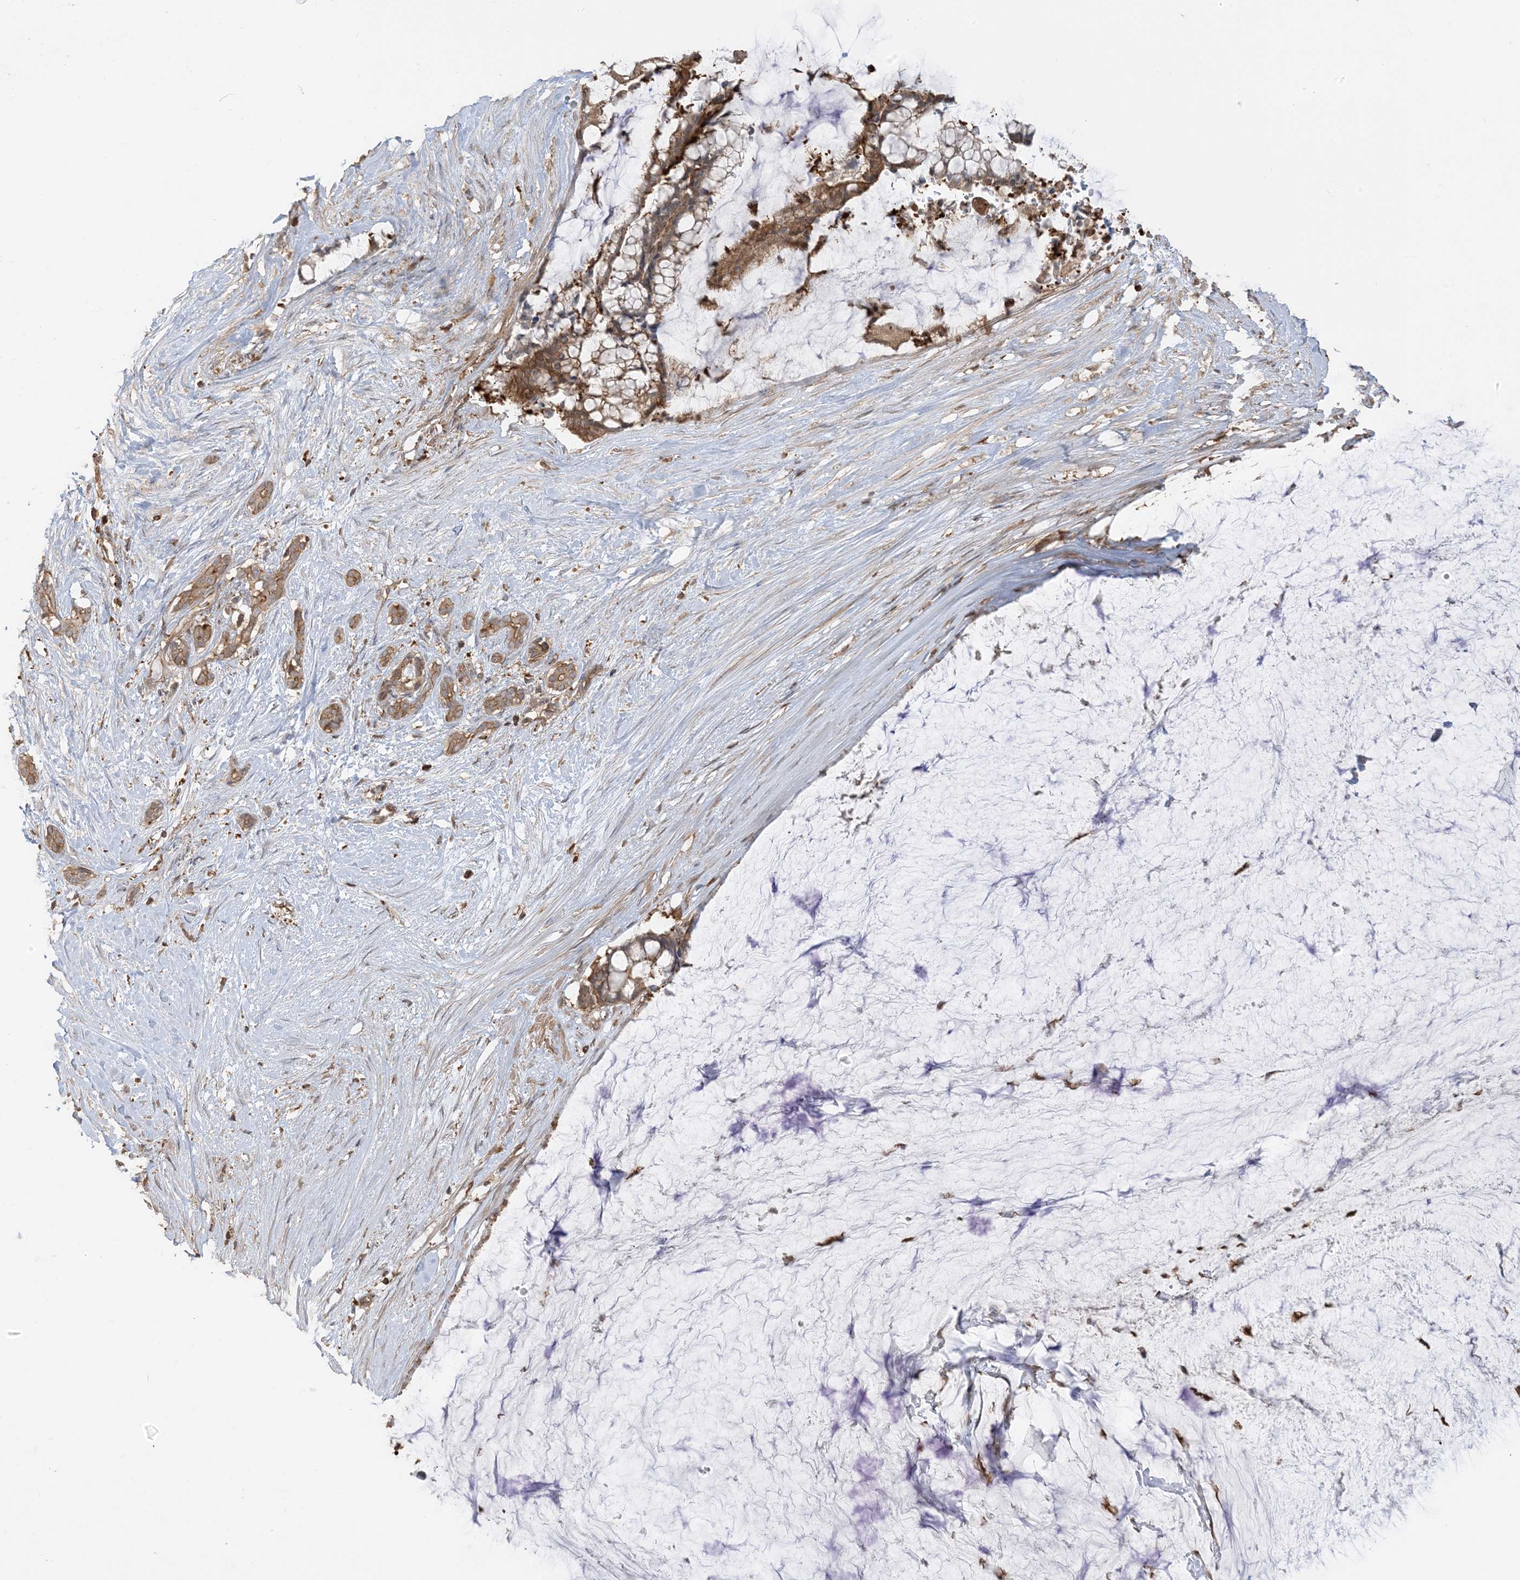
{"staining": {"intensity": "moderate", "quantity": ">75%", "location": "cytoplasmic/membranous"}, "tissue": "pancreatic cancer", "cell_type": "Tumor cells", "image_type": "cancer", "snomed": [{"axis": "morphology", "description": "Adenocarcinoma, NOS"}, {"axis": "topography", "description": "Pancreas"}], "caption": "Pancreatic adenocarcinoma stained with a protein marker demonstrates moderate staining in tumor cells.", "gene": "CAPZB", "patient": {"sex": "male", "age": 41}}